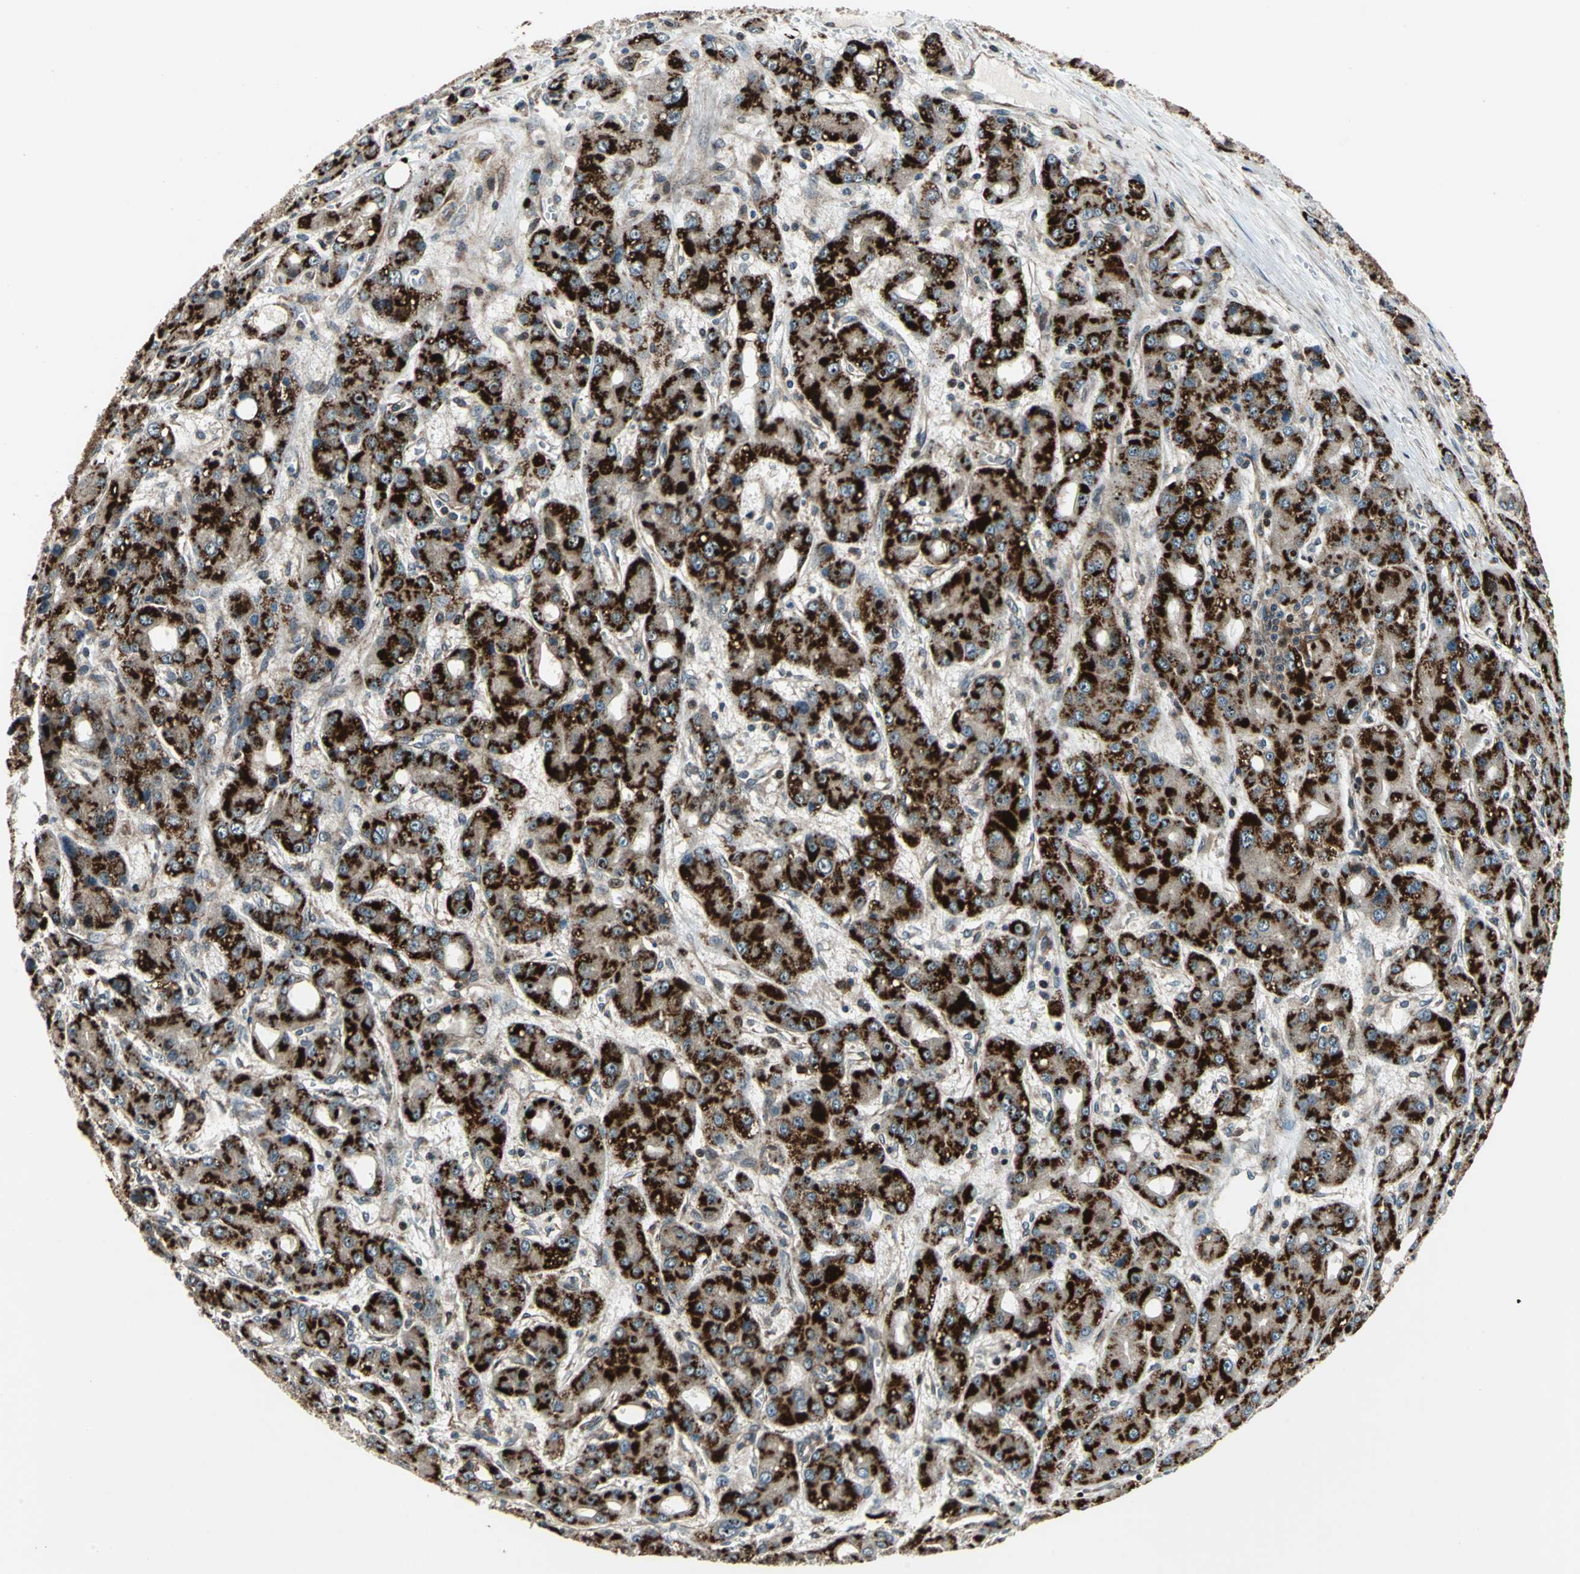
{"staining": {"intensity": "strong", "quantity": ">75%", "location": "cytoplasmic/membranous"}, "tissue": "liver cancer", "cell_type": "Tumor cells", "image_type": "cancer", "snomed": [{"axis": "morphology", "description": "Carcinoma, Hepatocellular, NOS"}, {"axis": "topography", "description": "Liver"}], "caption": "Liver hepatocellular carcinoma stained with a brown dye exhibits strong cytoplasmic/membranous positive positivity in approximately >75% of tumor cells.", "gene": "AATF", "patient": {"sex": "male", "age": 55}}